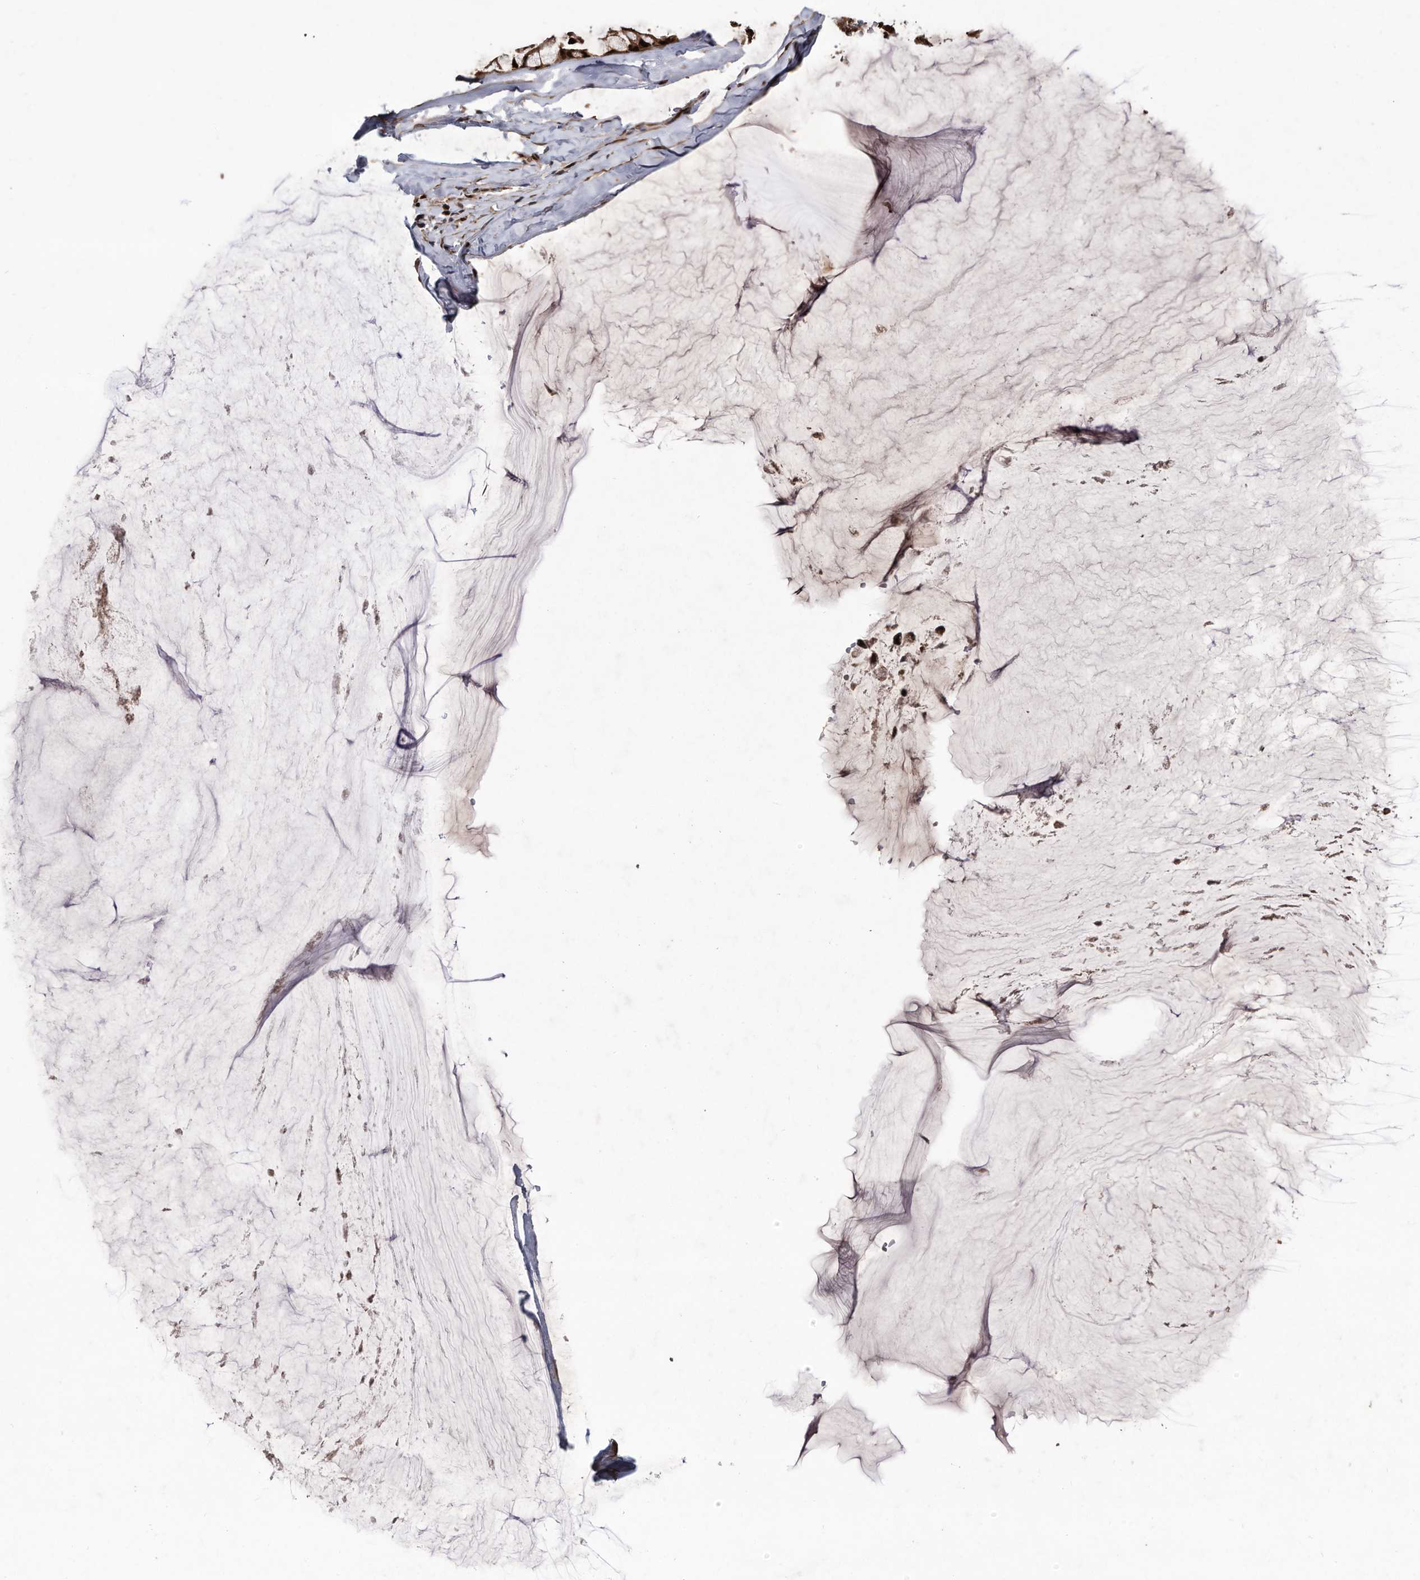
{"staining": {"intensity": "strong", "quantity": ">75%", "location": "cytoplasmic/membranous,nuclear"}, "tissue": "ovarian cancer", "cell_type": "Tumor cells", "image_type": "cancer", "snomed": [{"axis": "morphology", "description": "Cystadenocarcinoma, mucinous, NOS"}, {"axis": "topography", "description": "Ovary"}], "caption": "DAB (3,3'-diaminobenzidine) immunohistochemical staining of ovarian cancer exhibits strong cytoplasmic/membranous and nuclear protein expression in approximately >75% of tumor cells.", "gene": "RAD23B", "patient": {"sex": "female", "age": 39}}